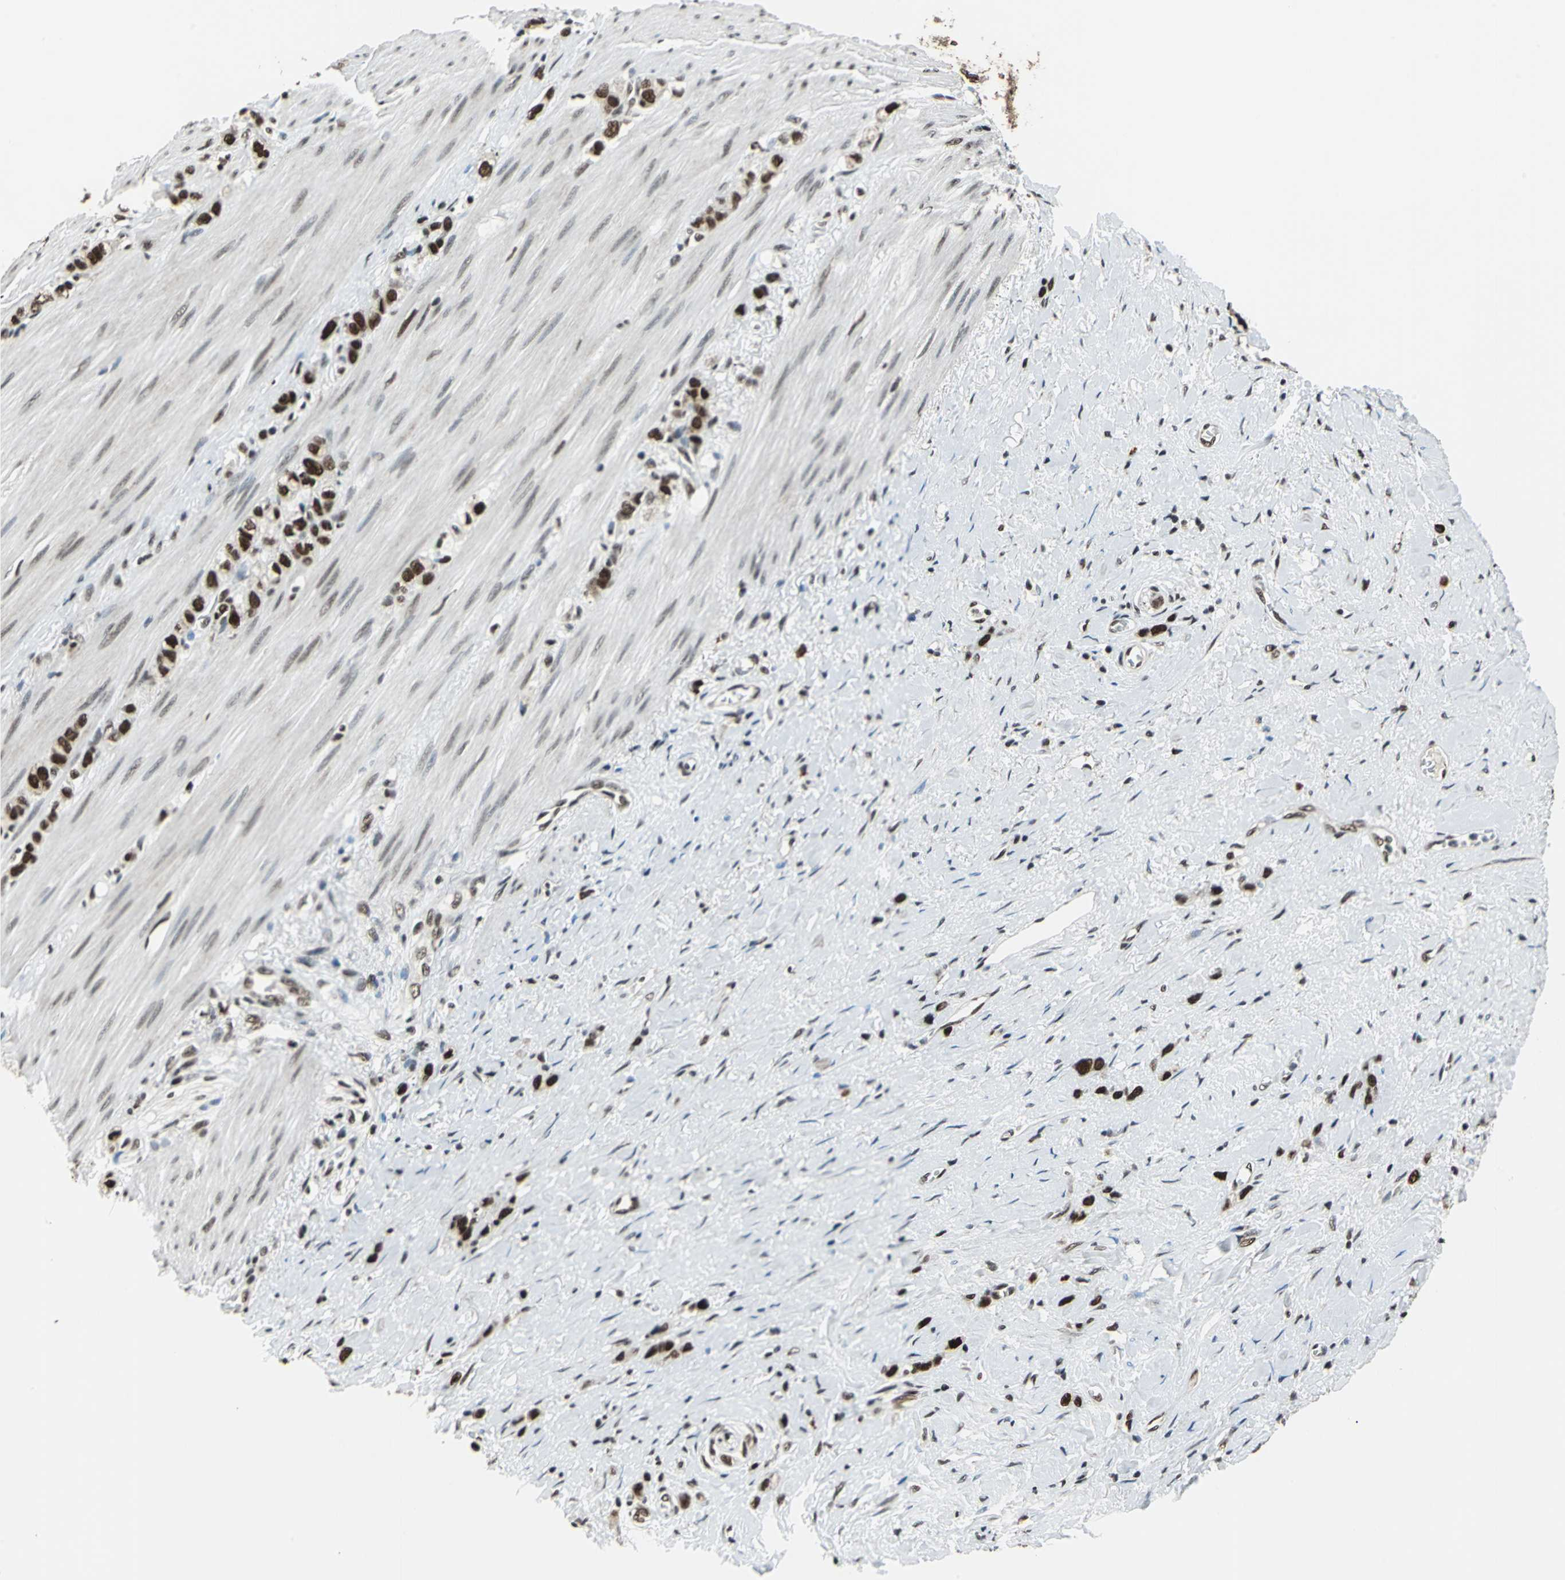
{"staining": {"intensity": "strong", "quantity": ">75%", "location": "nuclear"}, "tissue": "stomach cancer", "cell_type": "Tumor cells", "image_type": "cancer", "snomed": [{"axis": "morphology", "description": "Normal tissue, NOS"}, {"axis": "morphology", "description": "Adenocarcinoma, NOS"}, {"axis": "morphology", "description": "Adenocarcinoma, High grade"}, {"axis": "topography", "description": "Stomach, upper"}, {"axis": "topography", "description": "Stomach"}], "caption": "Protein expression analysis of human stomach cancer (adenocarcinoma) reveals strong nuclear expression in approximately >75% of tumor cells.", "gene": "BCLAF1", "patient": {"sex": "female", "age": 65}}